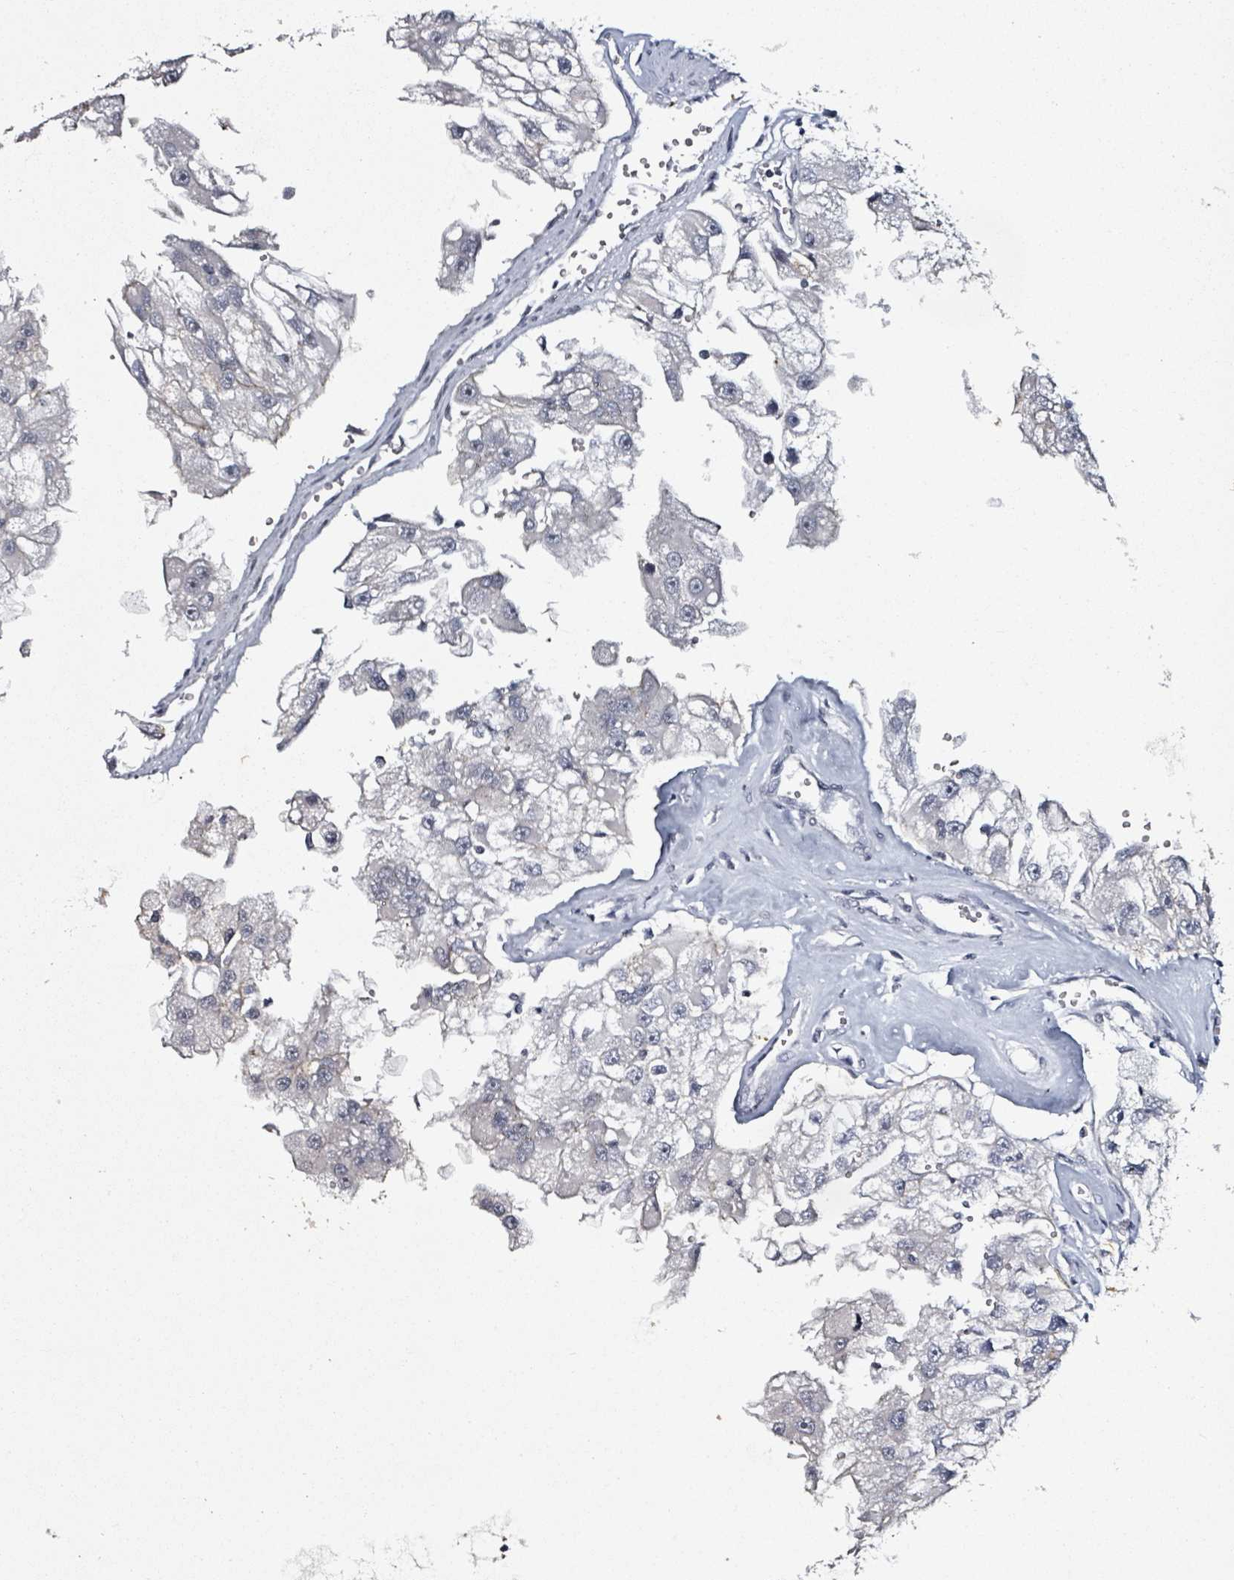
{"staining": {"intensity": "negative", "quantity": "none", "location": "none"}, "tissue": "renal cancer", "cell_type": "Tumor cells", "image_type": "cancer", "snomed": [{"axis": "morphology", "description": "Adenocarcinoma, NOS"}, {"axis": "topography", "description": "Kidney"}], "caption": "This is an immunohistochemistry (IHC) photomicrograph of human renal adenocarcinoma. There is no staining in tumor cells.", "gene": "CA9", "patient": {"sex": "male", "age": 63}}